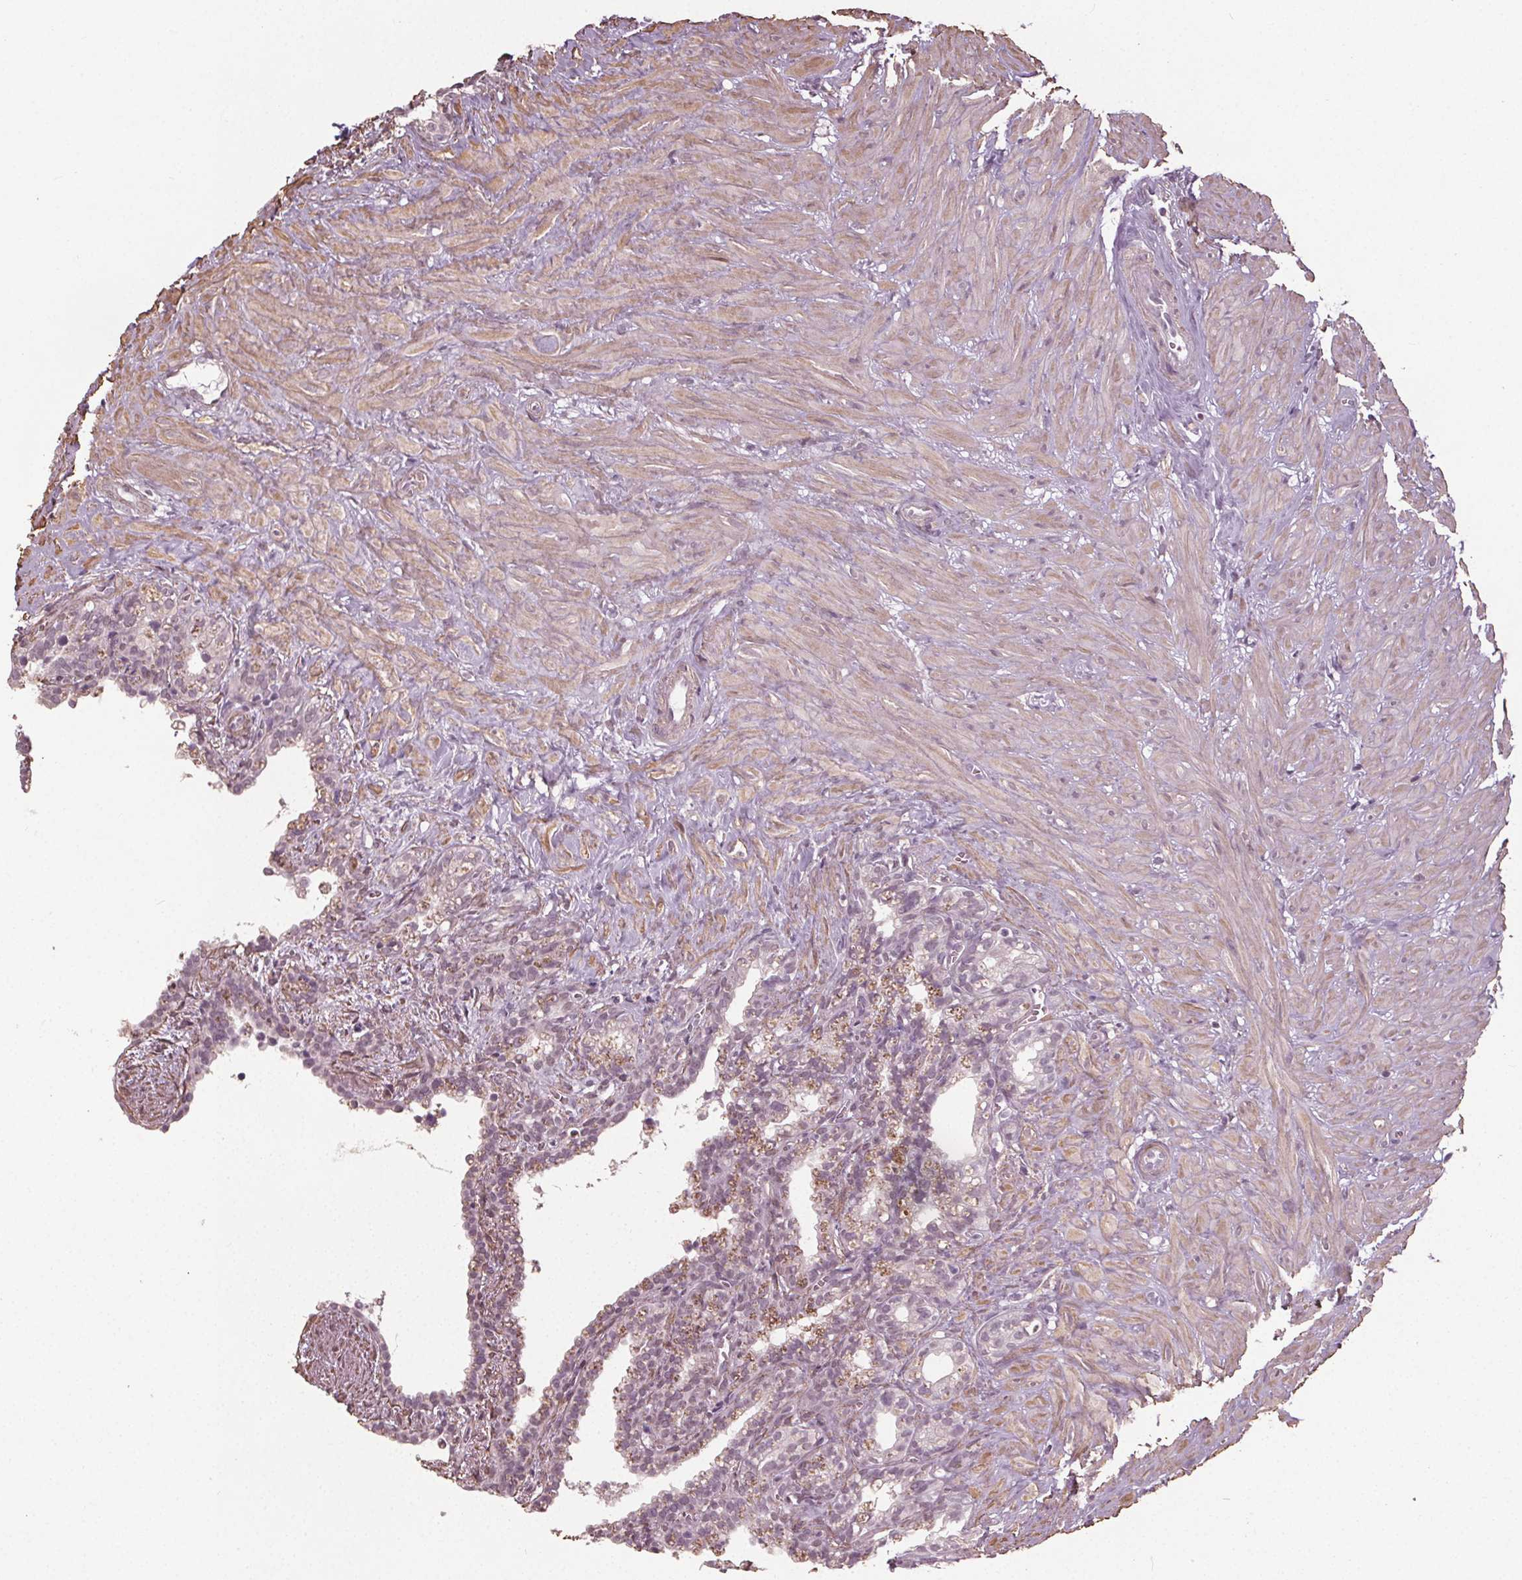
{"staining": {"intensity": "negative", "quantity": "none", "location": "none"}, "tissue": "seminal vesicle", "cell_type": "Glandular cells", "image_type": "normal", "snomed": [{"axis": "morphology", "description": "Normal tissue, NOS"}, {"axis": "morphology", "description": "Urothelial carcinoma, NOS"}, {"axis": "topography", "description": "Urinary bladder"}, {"axis": "topography", "description": "Seminal veicle"}], "caption": "Immunohistochemistry (IHC) of unremarkable seminal vesicle reveals no positivity in glandular cells. (DAB immunohistochemistry visualized using brightfield microscopy, high magnification).", "gene": "PKP1", "patient": {"sex": "male", "age": 76}}